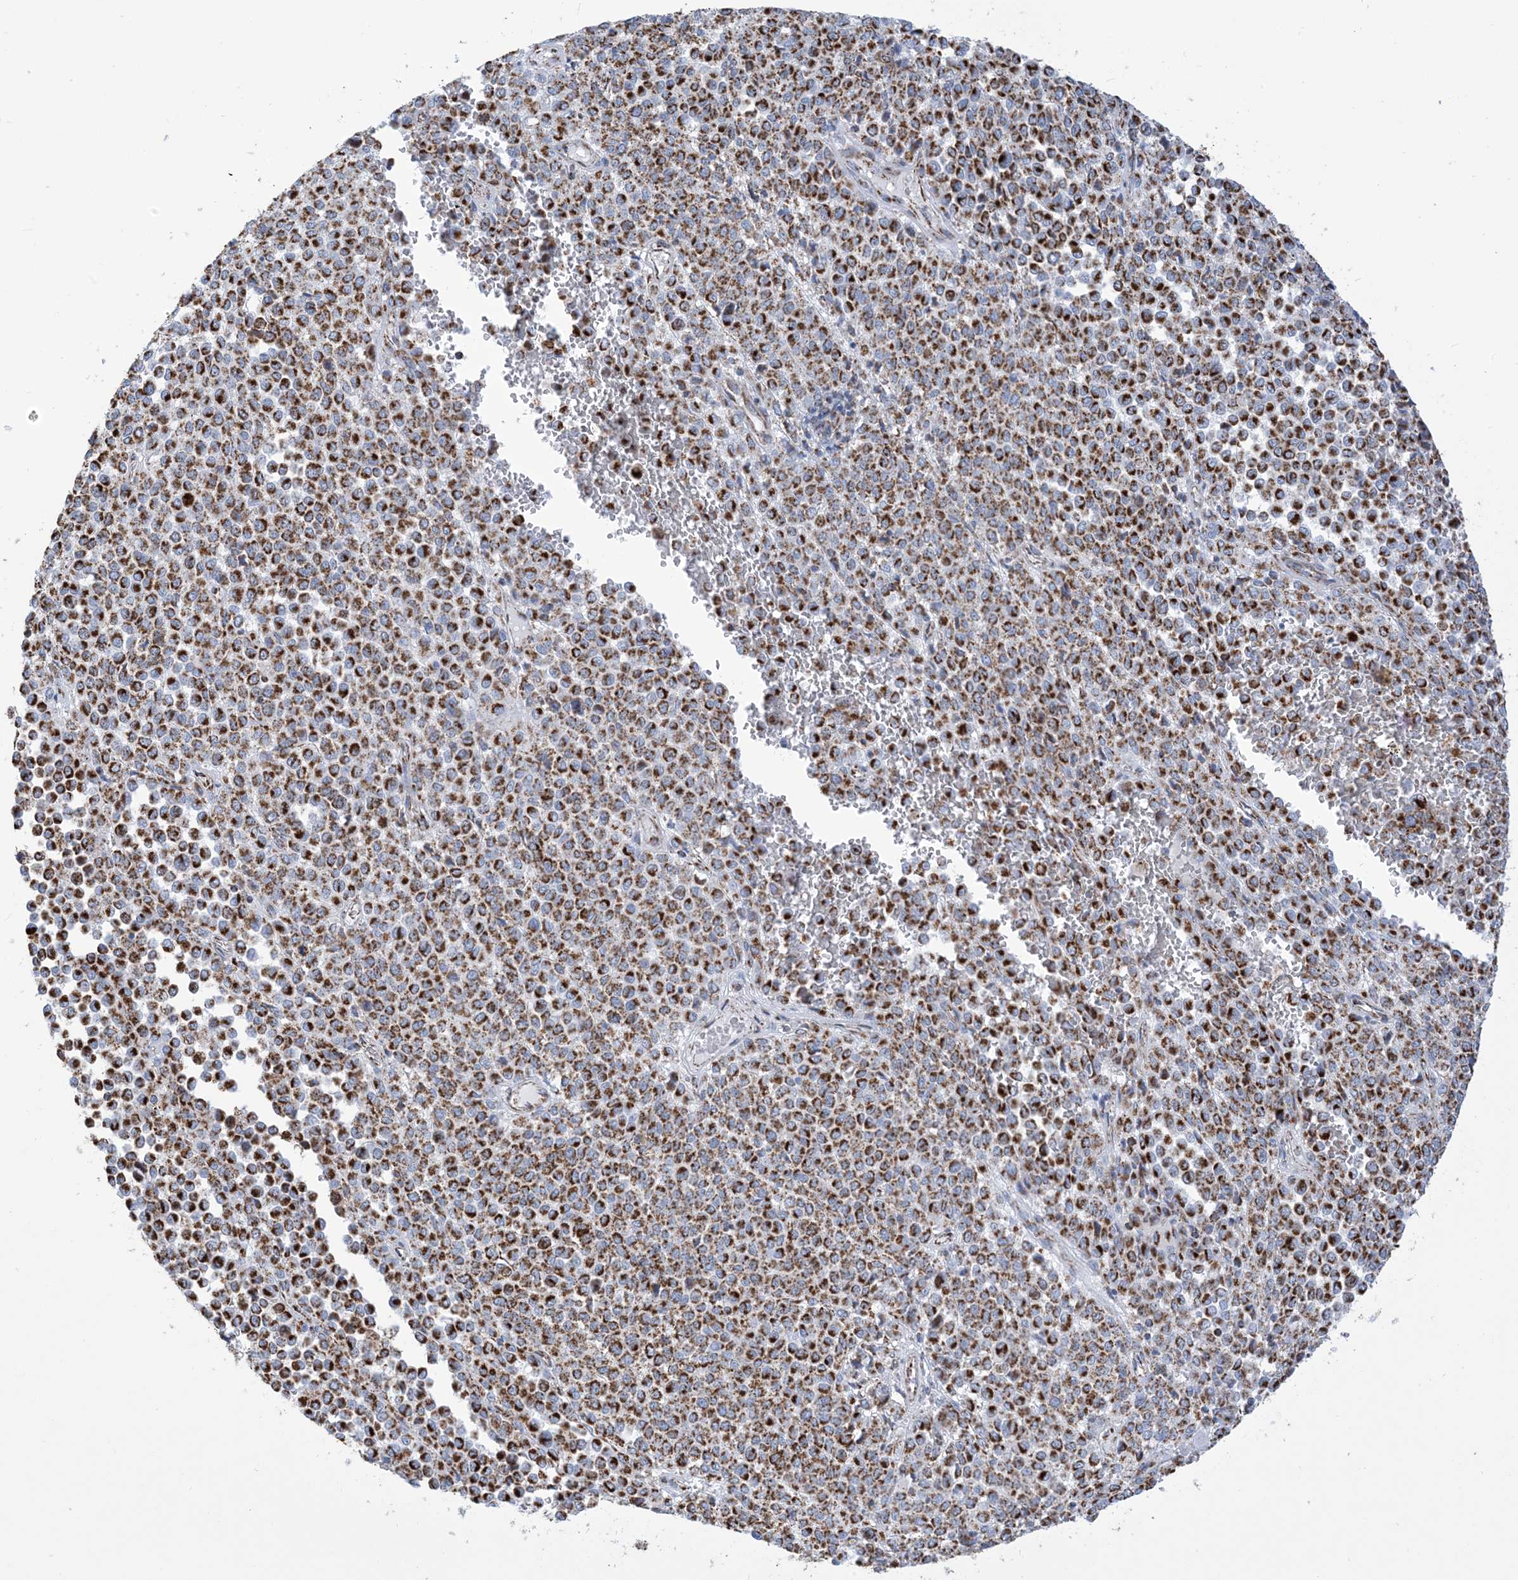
{"staining": {"intensity": "strong", "quantity": ">75%", "location": "cytoplasmic/membranous"}, "tissue": "melanoma", "cell_type": "Tumor cells", "image_type": "cancer", "snomed": [{"axis": "morphology", "description": "Malignant melanoma, Metastatic site"}, {"axis": "topography", "description": "Pancreas"}], "caption": "Brown immunohistochemical staining in melanoma displays strong cytoplasmic/membranous staining in approximately >75% of tumor cells. Ihc stains the protein of interest in brown and the nuclei are stained blue.", "gene": "SAMM50", "patient": {"sex": "female", "age": 30}}